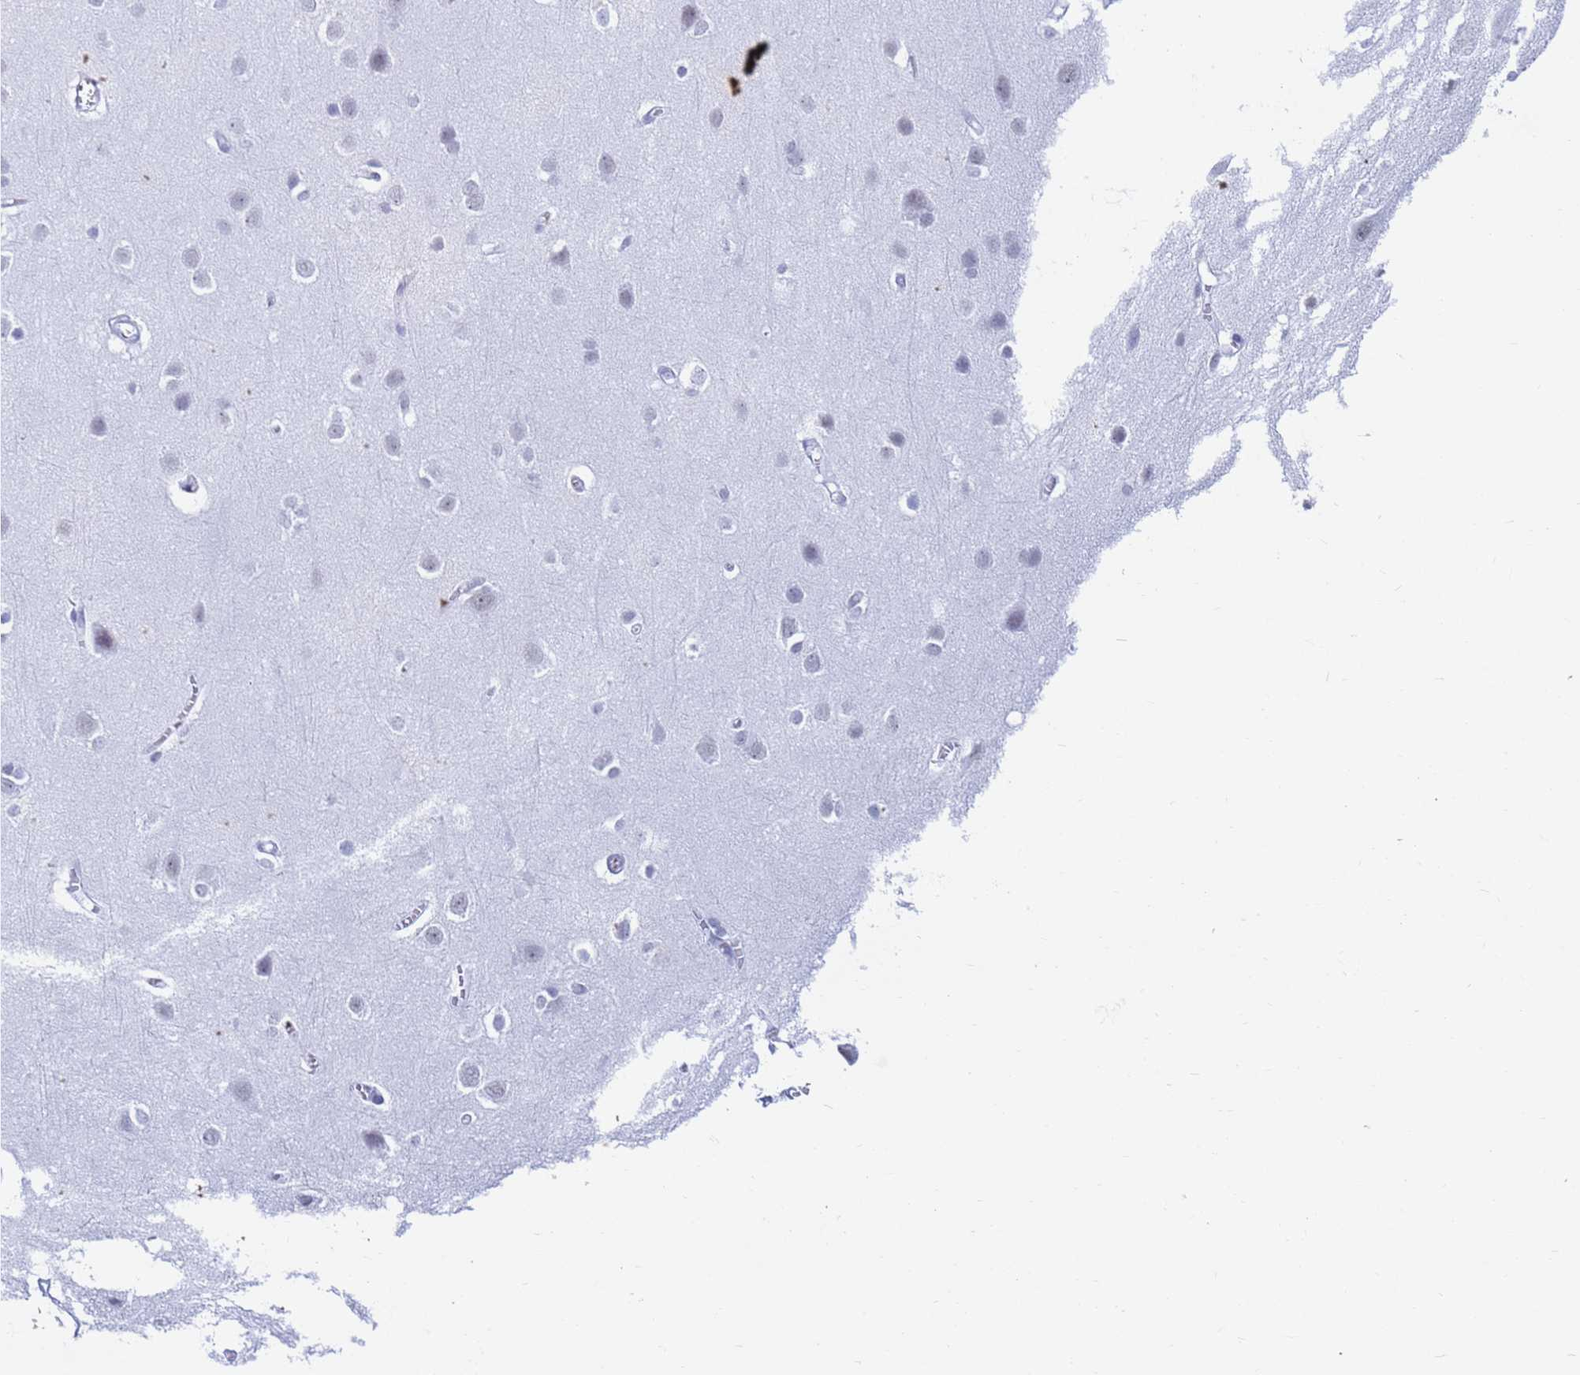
{"staining": {"intensity": "negative", "quantity": "none", "location": "none"}, "tissue": "cerebral cortex", "cell_type": "Endothelial cells", "image_type": "normal", "snomed": [{"axis": "morphology", "description": "Normal tissue, NOS"}, {"axis": "topography", "description": "Cerebral cortex"}], "caption": "Cerebral cortex stained for a protein using IHC demonstrates no expression endothelial cells.", "gene": "SLC7A9", "patient": {"sex": "male", "age": 37}}